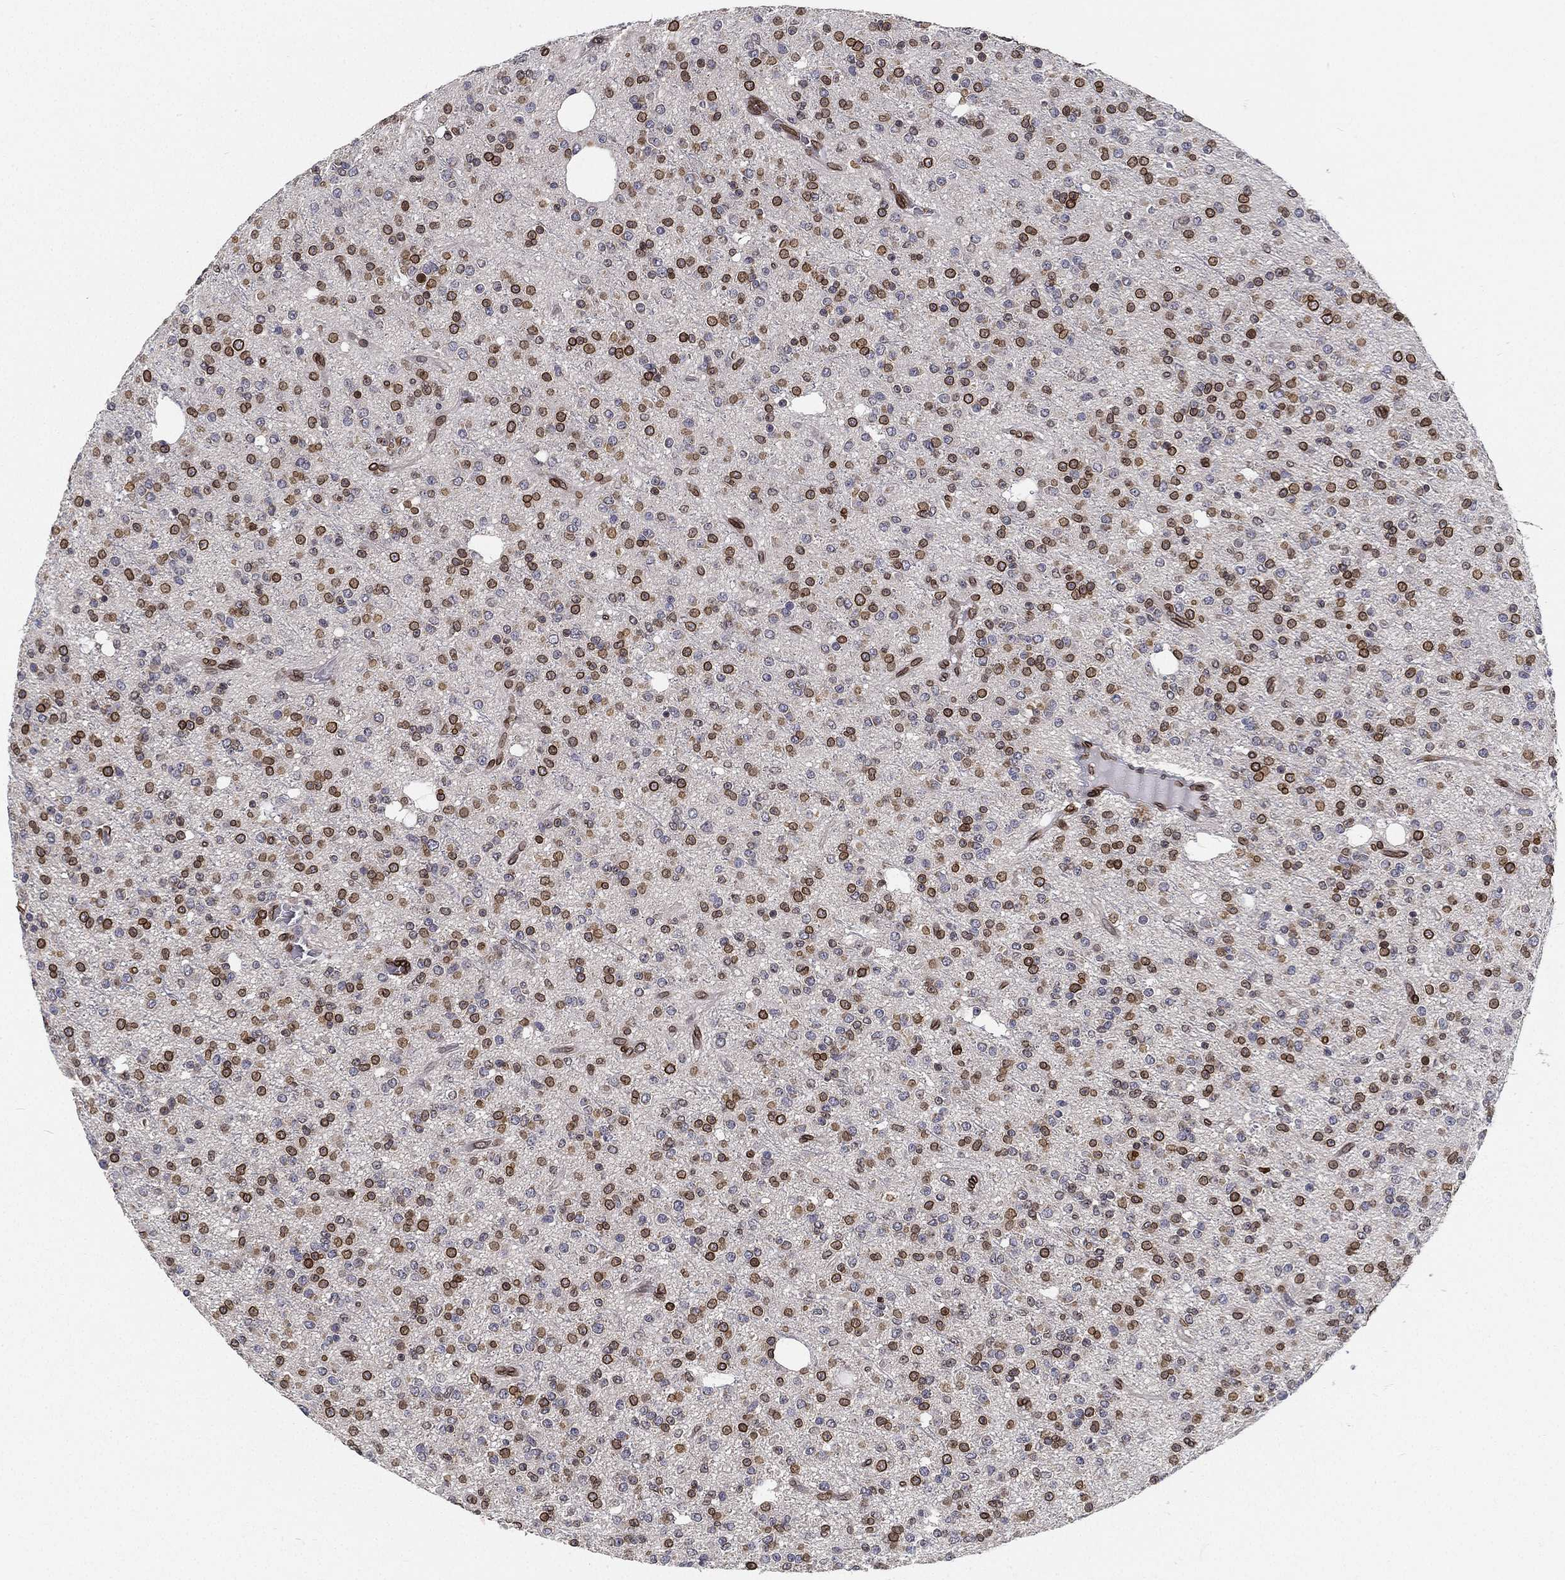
{"staining": {"intensity": "strong", "quantity": "25%-75%", "location": "cytoplasmic/membranous,nuclear"}, "tissue": "glioma", "cell_type": "Tumor cells", "image_type": "cancer", "snomed": [{"axis": "morphology", "description": "Glioma, malignant, Low grade"}, {"axis": "topography", "description": "Brain"}], "caption": "Protein staining reveals strong cytoplasmic/membranous and nuclear staining in about 25%-75% of tumor cells in malignant glioma (low-grade). (DAB (3,3'-diaminobenzidine) = brown stain, brightfield microscopy at high magnification).", "gene": "PALB2", "patient": {"sex": "male", "age": 27}}